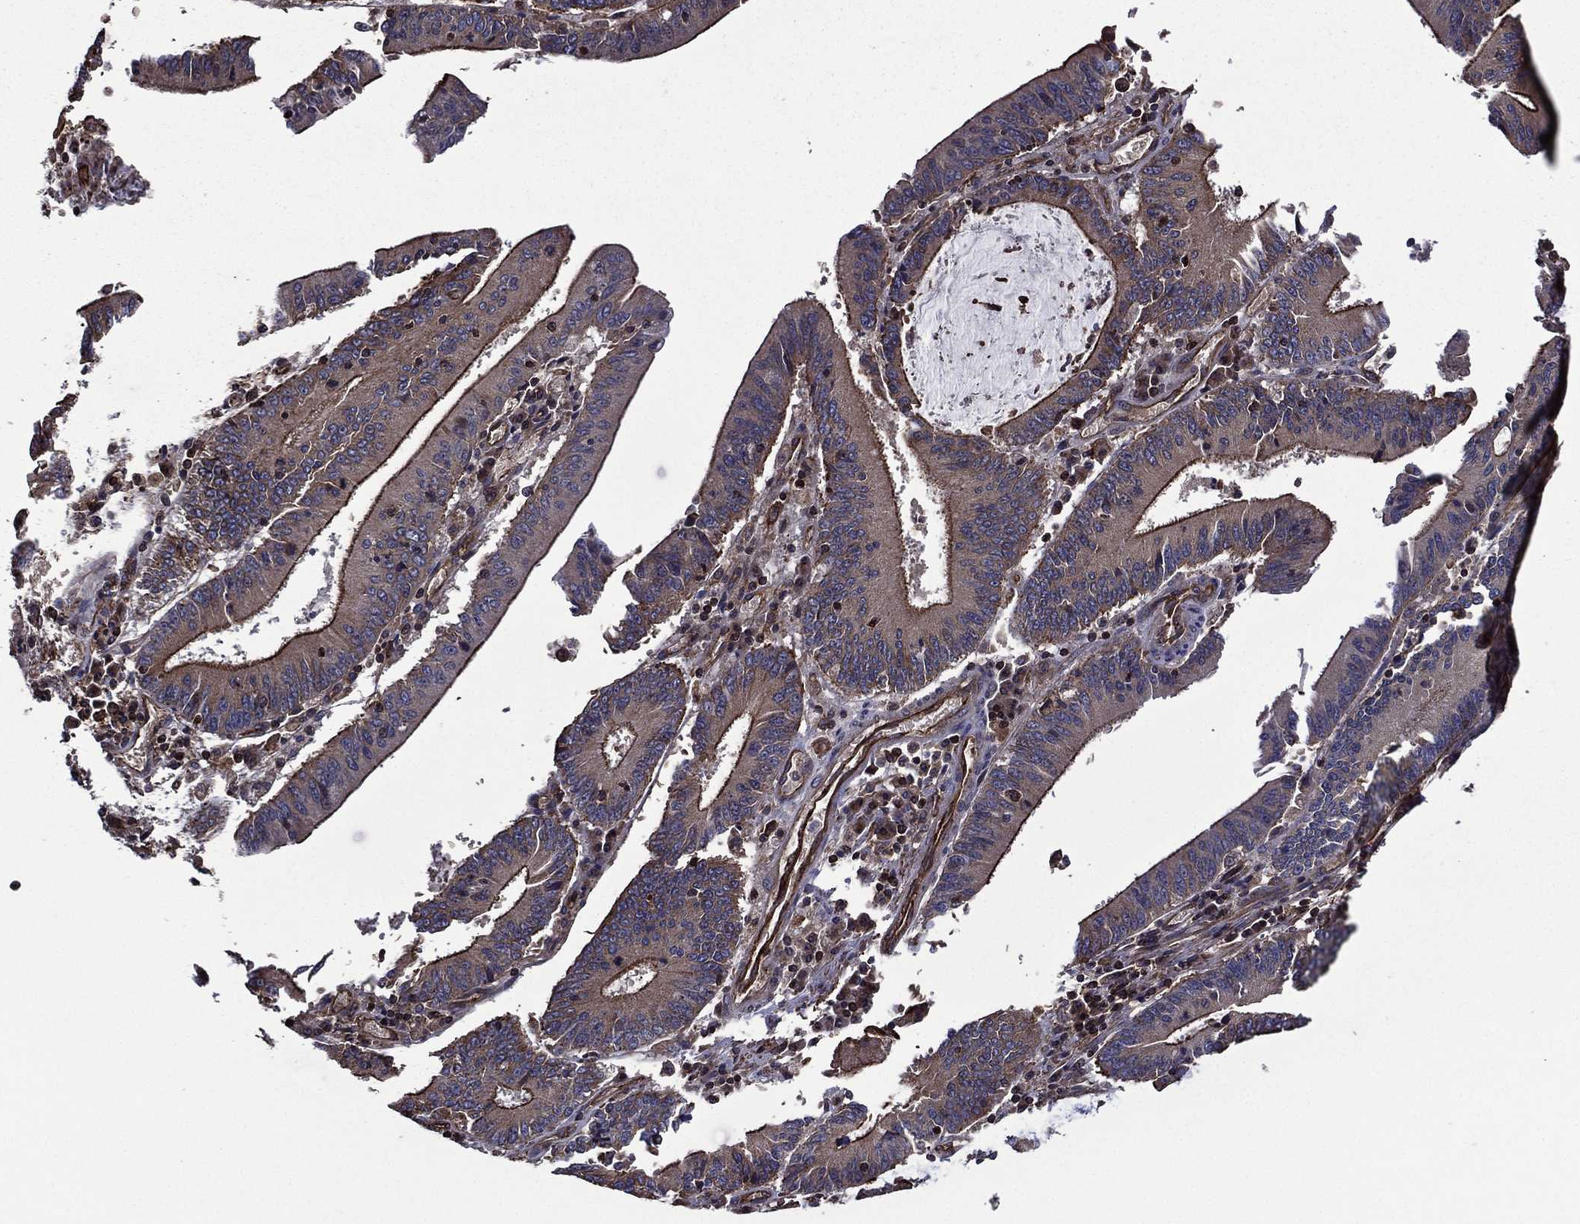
{"staining": {"intensity": "strong", "quantity": "<25%", "location": "cytoplasmic/membranous"}, "tissue": "stomach cancer", "cell_type": "Tumor cells", "image_type": "cancer", "snomed": [{"axis": "morphology", "description": "Adenocarcinoma, NOS"}, {"axis": "topography", "description": "Stomach, upper"}], "caption": "Tumor cells show medium levels of strong cytoplasmic/membranous positivity in approximately <25% of cells in stomach adenocarcinoma. Using DAB (brown) and hematoxylin (blue) stains, captured at high magnification using brightfield microscopy.", "gene": "PLPP3", "patient": {"sex": "male", "age": 68}}